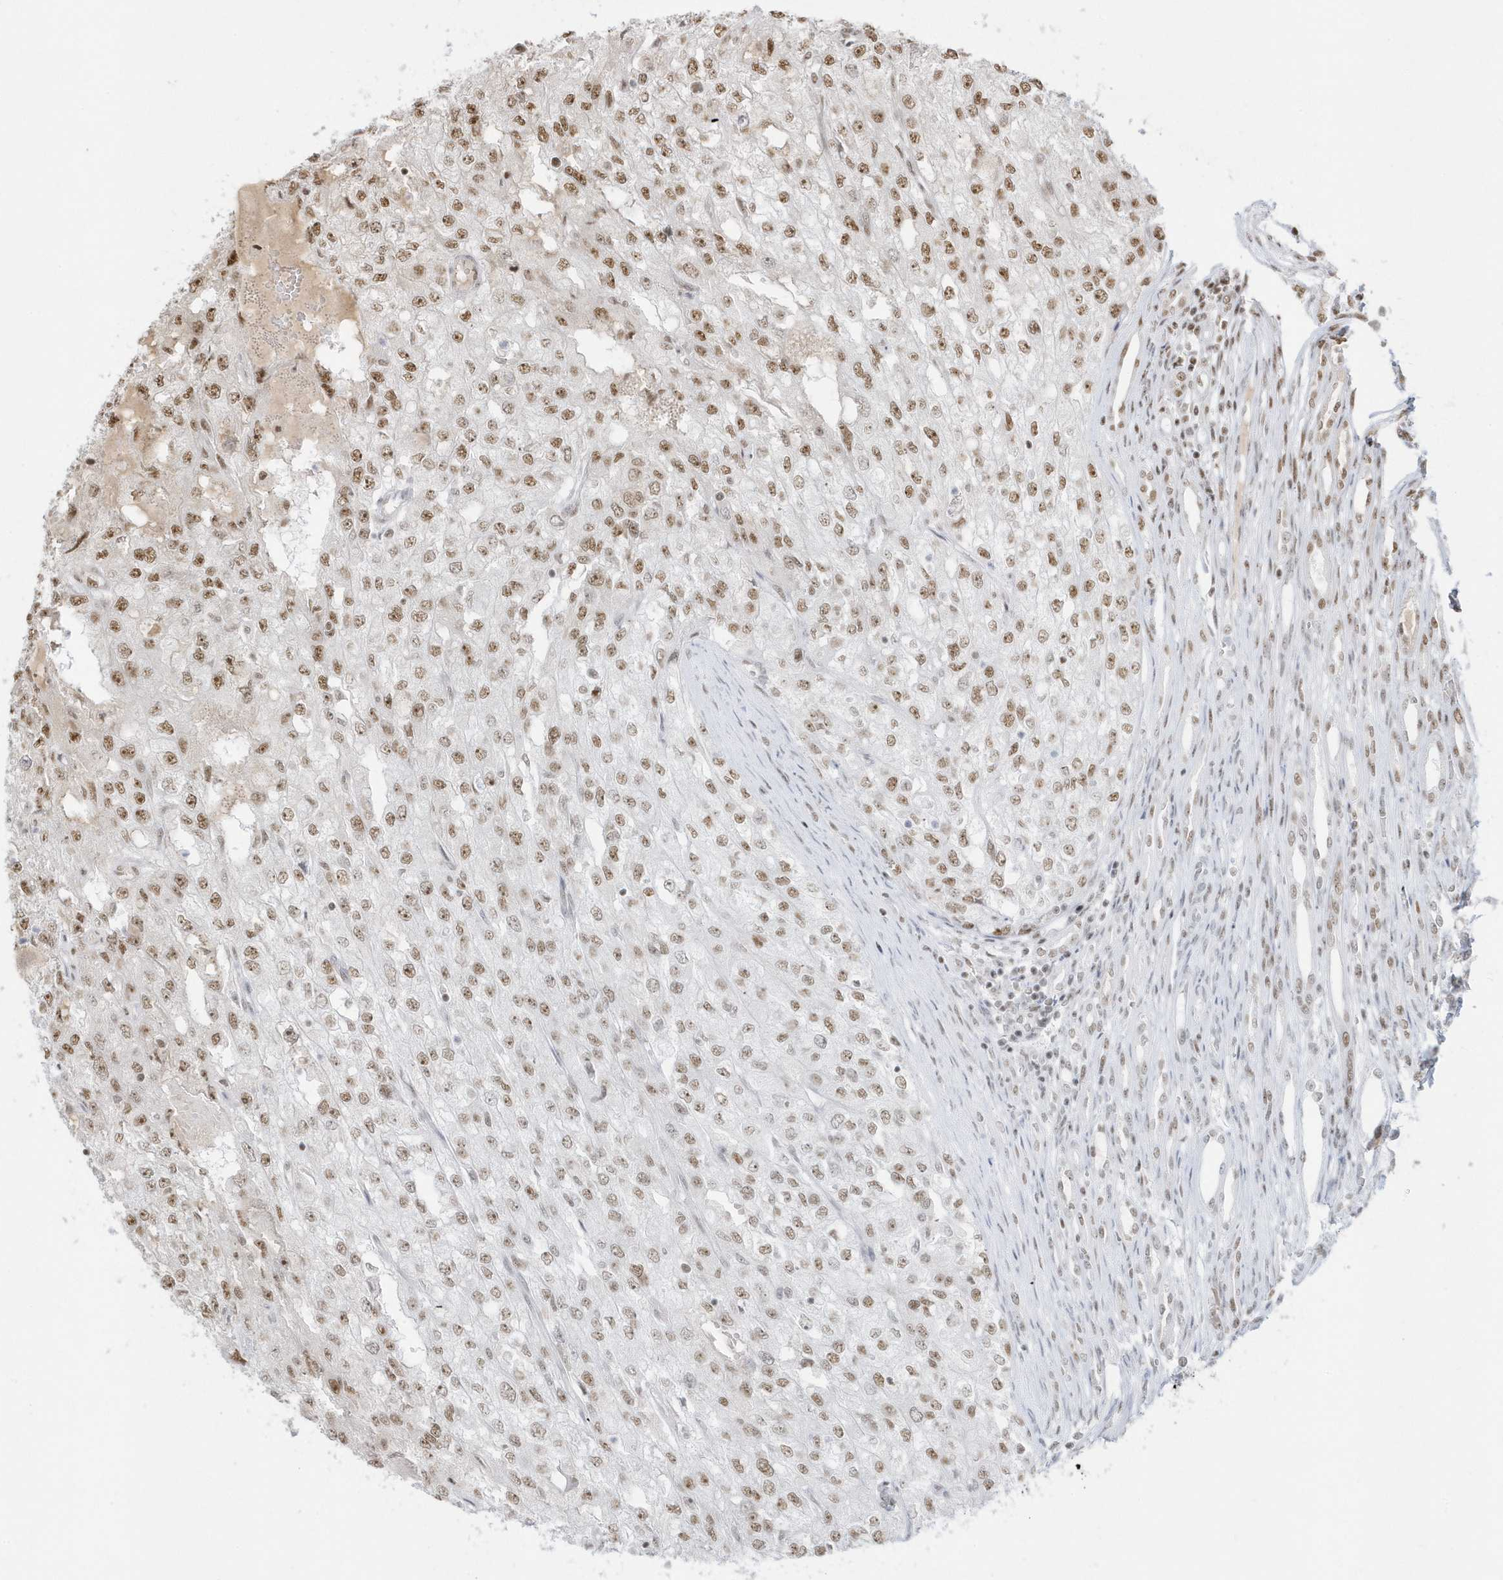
{"staining": {"intensity": "moderate", "quantity": "25%-75%", "location": "nuclear"}, "tissue": "renal cancer", "cell_type": "Tumor cells", "image_type": "cancer", "snomed": [{"axis": "morphology", "description": "Adenocarcinoma, NOS"}, {"axis": "topography", "description": "Kidney"}], "caption": "Immunohistochemical staining of human renal adenocarcinoma displays medium levels of moderate nuclear staining in about 25%-75% of tumor cells.", "gene": "PPIL2", "patient": {"sex": "female", "age": 54}}